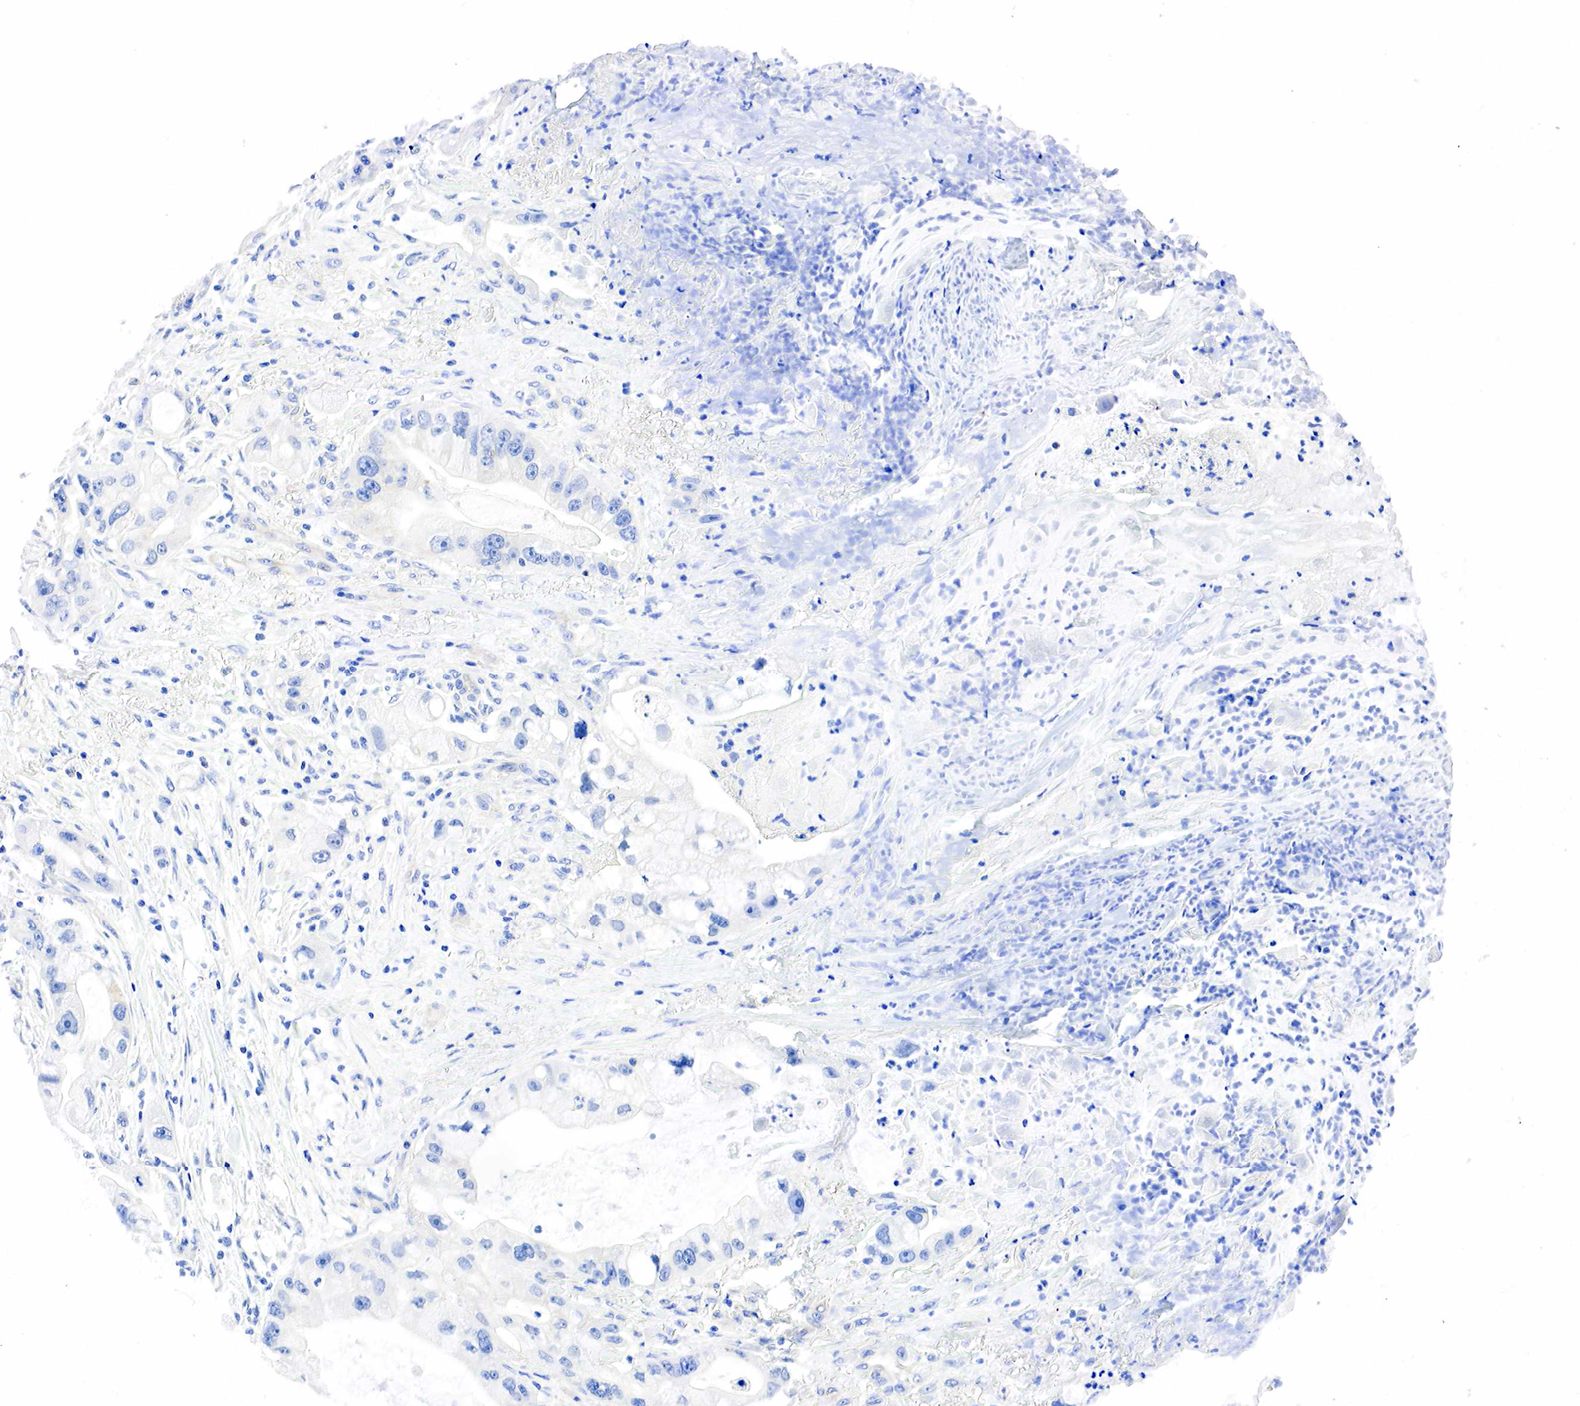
{"staining": {"intensity": "negative", "quantity": "none", "location": "none"}, "tissue": "pancreatic cancer", "cell_type": "Tumor cells", "image_type": "cancer", "snomed": [{"axis": "morphology", "description": "Adenocarcinoma, NOS"}, {"axis": "topography", "description": "Pancreas"}, {"axis": "topography", "description": "Stomach, upper"}], "caption": "Immunohistochemistry of human pancreatic cancer (adenocarcinoma) shows no positivity in tumor cells. (Immunohistochemistry, brightfield microscopy, high magnification).", "gene": "PGR", "patient": {"sex": "male", "age": 77}}